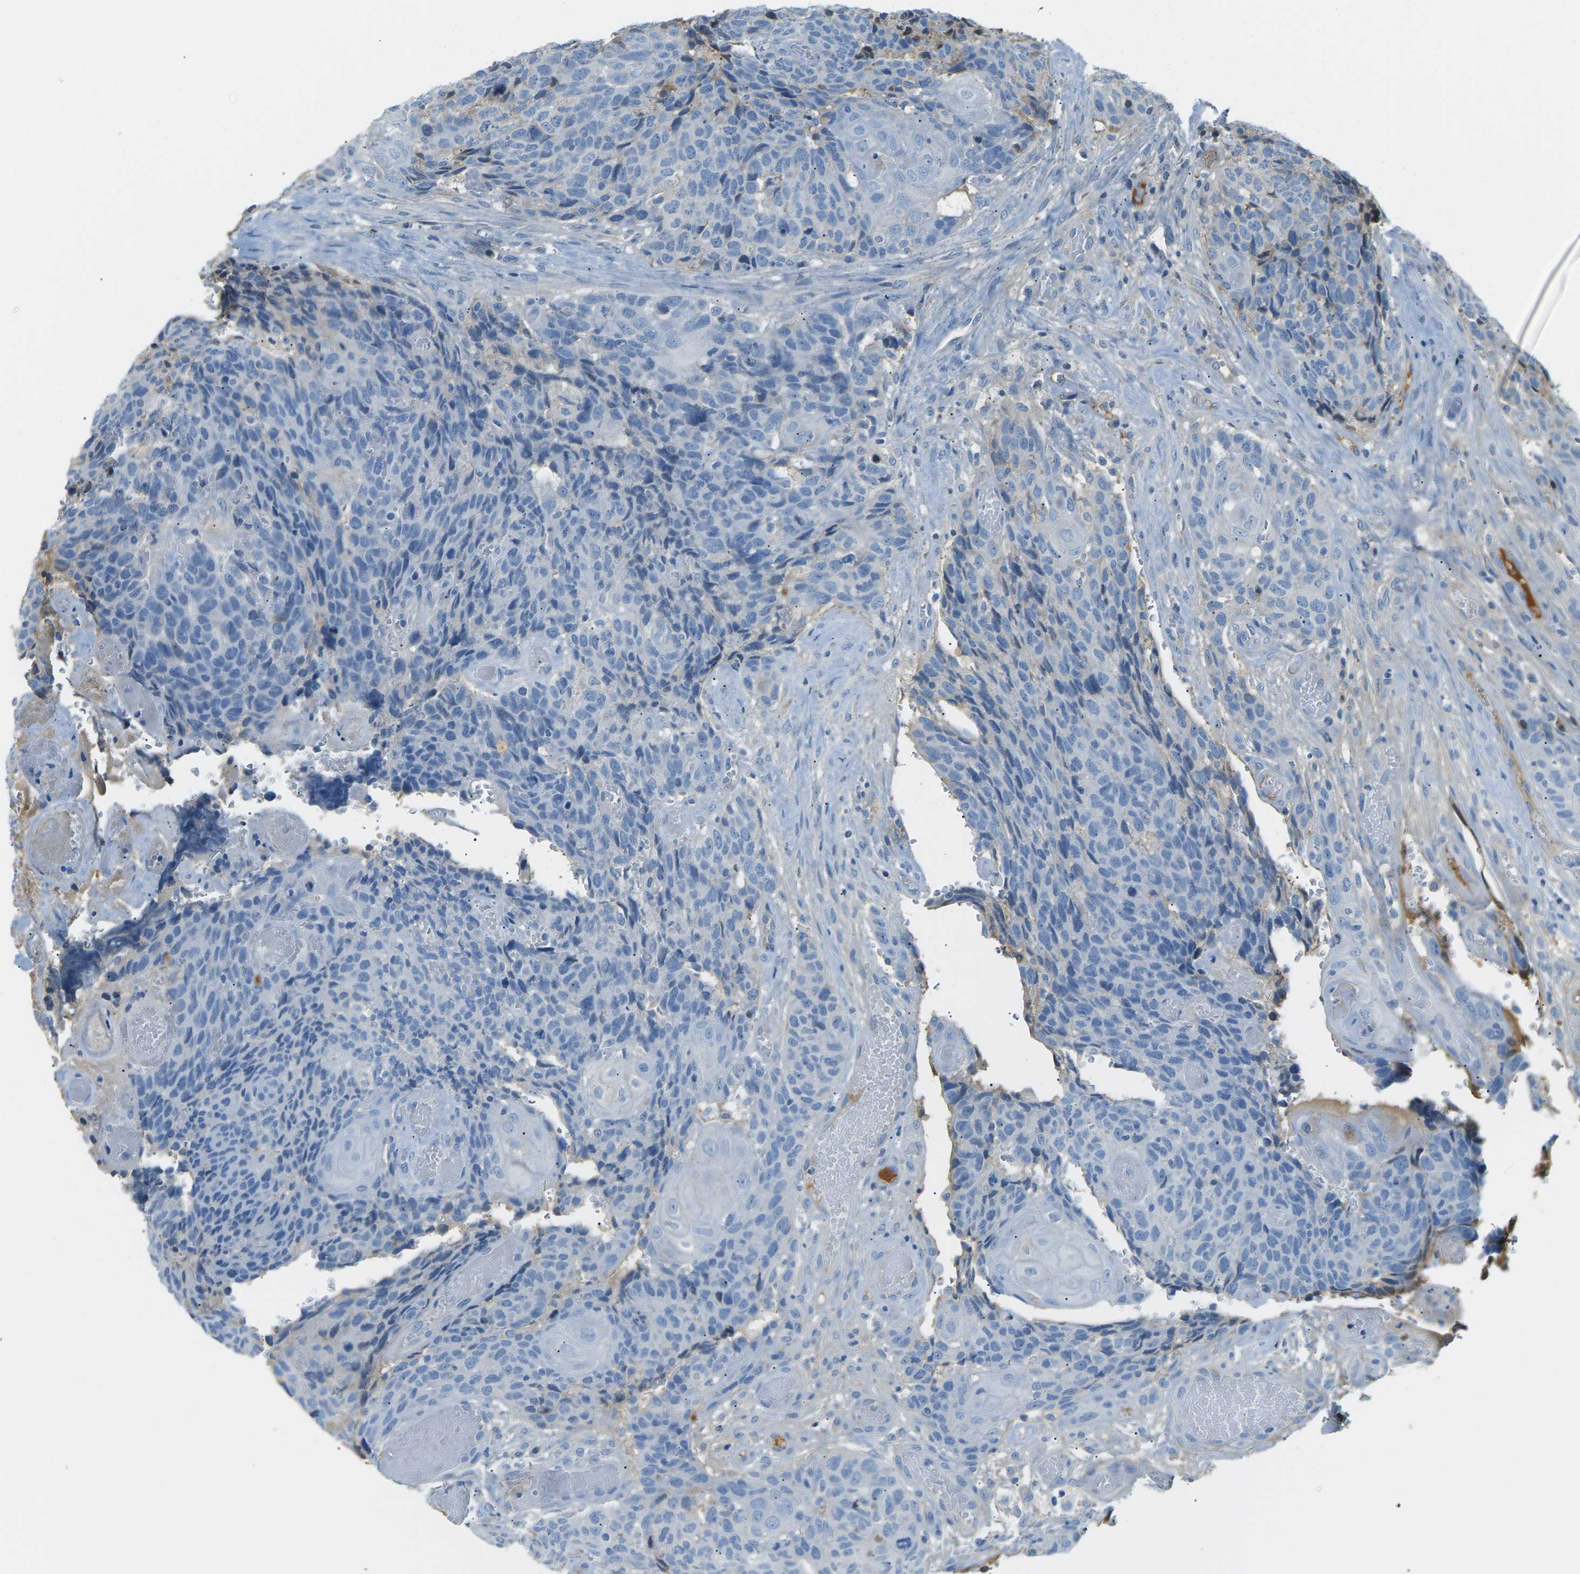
{"staining": {"intensity": "negative", "quantity": "none", "location": "none"}, "tissue": "head and neck cancer", "cell_type": "Tumor cells", "image_type": "cancer", "snomed": [{"axis": "morphology", "description": "Squamous cell carcinoma, NOS"}, {"axis": "topography", "description": "Head-Neck"}], "caption": "Micrograph shows no significant protein positivity in tumor cells of head and neck squamous cell carcinoma. (DAB immunohistochemistry (IHC) visualized using brightfield microscopy, high magnification).", "gene": "CFI", "patient": {"sex": "male", "age": 66}}